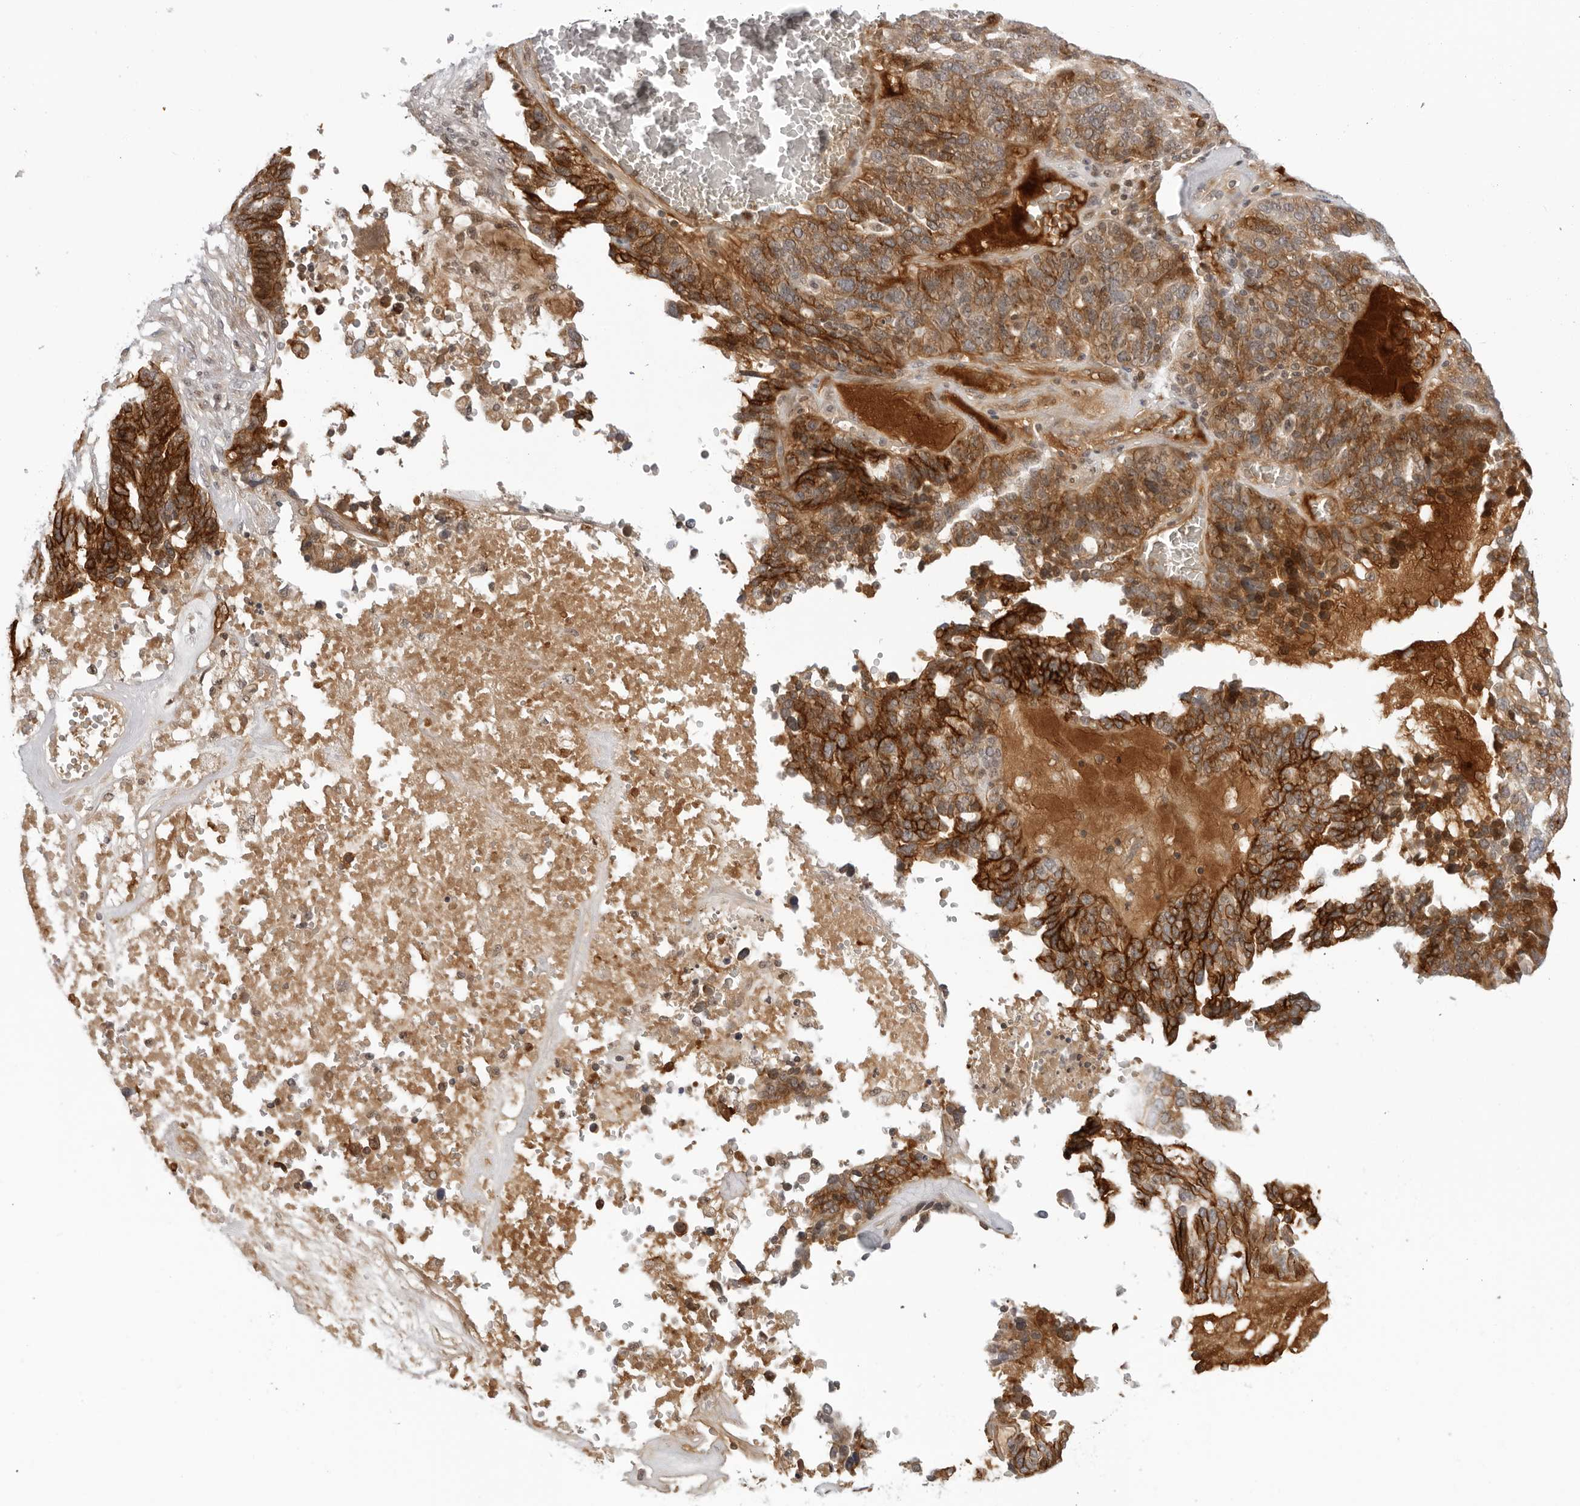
{"staining": {"intensity": "strong", "quantity": "25%-75%", "location": "cytoplasmic/membranous"}, "tissue": "ovarian cancer", "cell_type": "Tumor cells", "image_type": "cancer", "snomed": [{"axis": "morphology", "description": "Cystadenocarcinoma, serous, NOS"}, {"axis": "topography", "description": "Ovary"}], "caption": "Immunohistochemical staining of ovarian serous cystadenocarcinoma demonstrates strong cytoplasmic/membranous protein staining in approximately 25%-75% of tumor cells.", "gene": "SUGCT", "patient": {"sex": "female", "age": 59}}